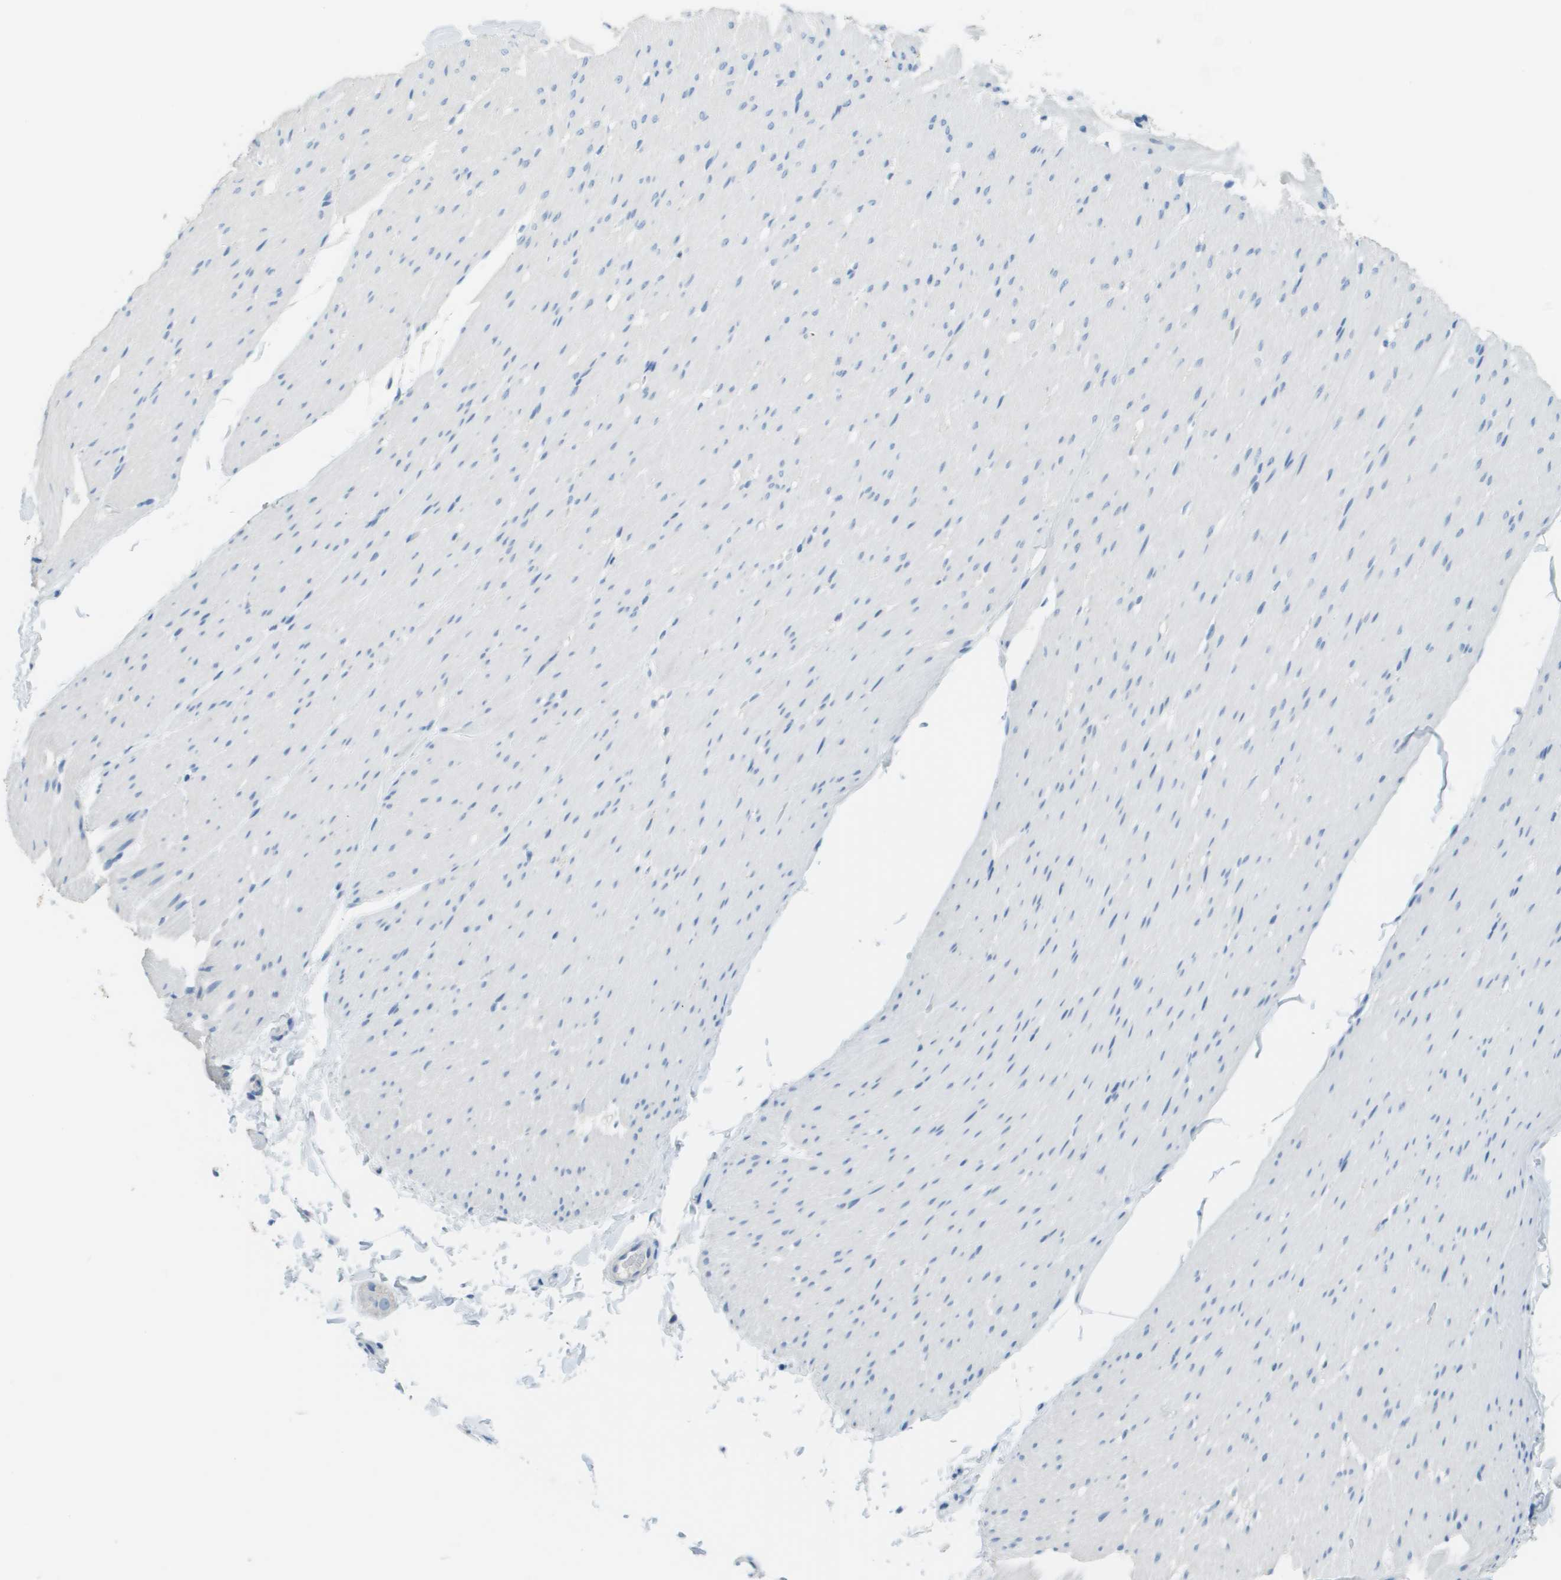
{"staining": {"intensity": "negative", "quantity": "none", "location": "none"}, "tissue": "smooth muscle", "cell_type": "Smooth muscle cells", "image_type": "normal", "snomed": [{"axis": "morphology", "description": "Normal tissue, NOS"}, {"axis": "topography", "description": "Smooth muscle"}, {"axis": "topography", "description": "Colon"}], "caption": "Smooth muscle cells are negative for protein expression in benign human smooth muscle.", "gene": "PTGDR2", "patient": {"sex": "male", "age": 67}}